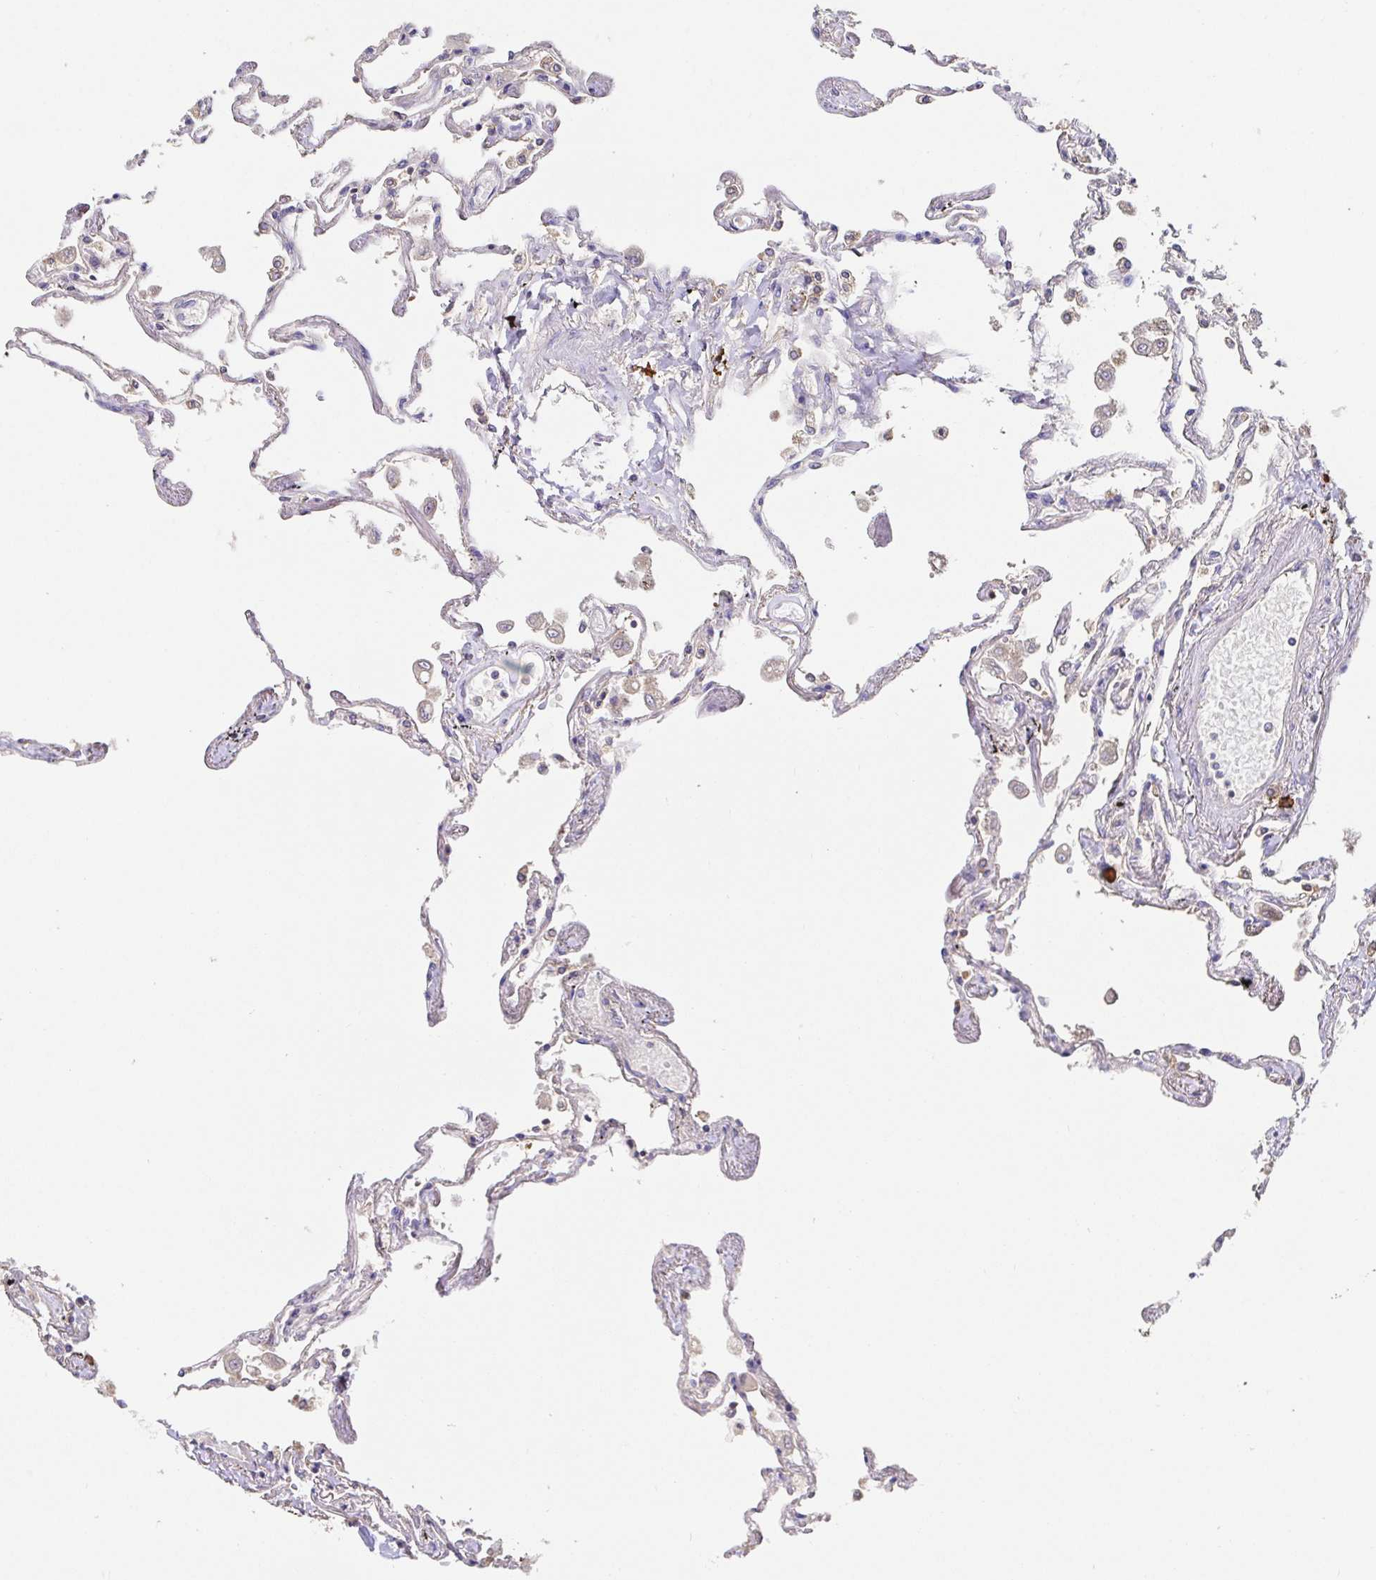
{"staining": {"intensity": "weak", "quantity": "<25%", "location": "cytoplasmic/membranous"}, "tissue": "lung", "cell_type": "Alveolar cells", "image_type": "normal", "snomed": [{"axis": "morphology", "description": "Normal tissue, NOS"}, {"axis": "morphology", "description": "Adenocarcinoma, NOS"}, {"axis": "topography", "description": "Cartilage tissue"}, {"axis": "topography", "description": "Lung"}], "caption": "The IHC image has no significant staining in alveolar cells of lung. (Brightfield microscopy of DAB (3,3'-diaminobenzidine) immunohistochemistry at high magnification).", "gene": "HAGH", "patient": {"sex": "female", "age": 67}}